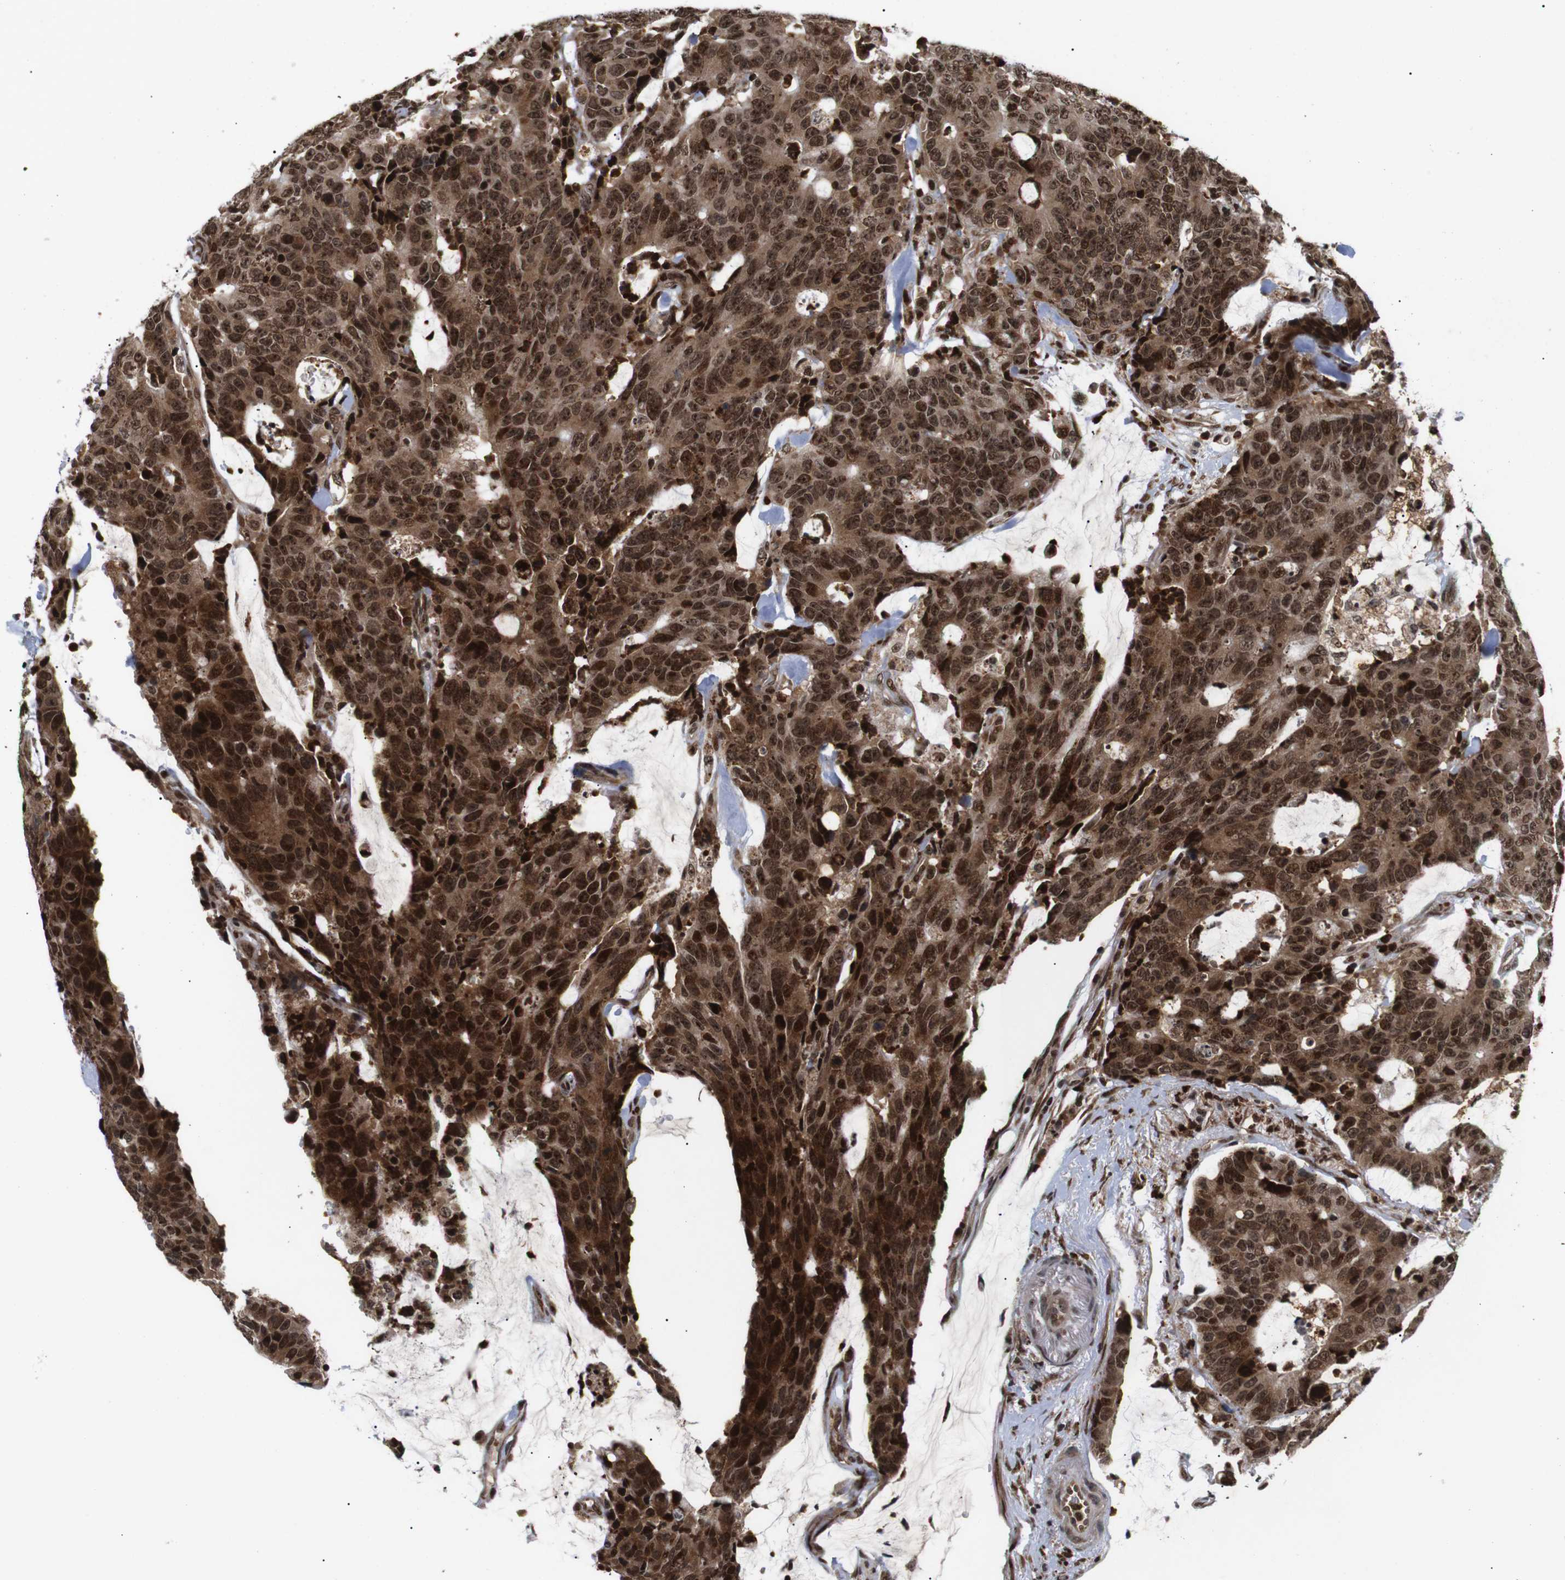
{"staining": {"intensity": "strong", "quantity": ">75%", "location": "cytoplasmic/membranous,nuclear"}, "tissue": "colorectal cancer", "cell_type": "Tumor cells", "image_type": "cancer", "snomed": [{"axis": "morphology", "description": "Adenocarcinoma, NOS"}, {"axis": "topography", "description": "Colon"}], "caption": "A micrograph of colorectal cancer stained for a protein reveals strong cytoplasmic/membranous and nuclear brown staining in tumor cells.", "gene": "KIF23", "patient": {"sex": "female", "age": 86}}